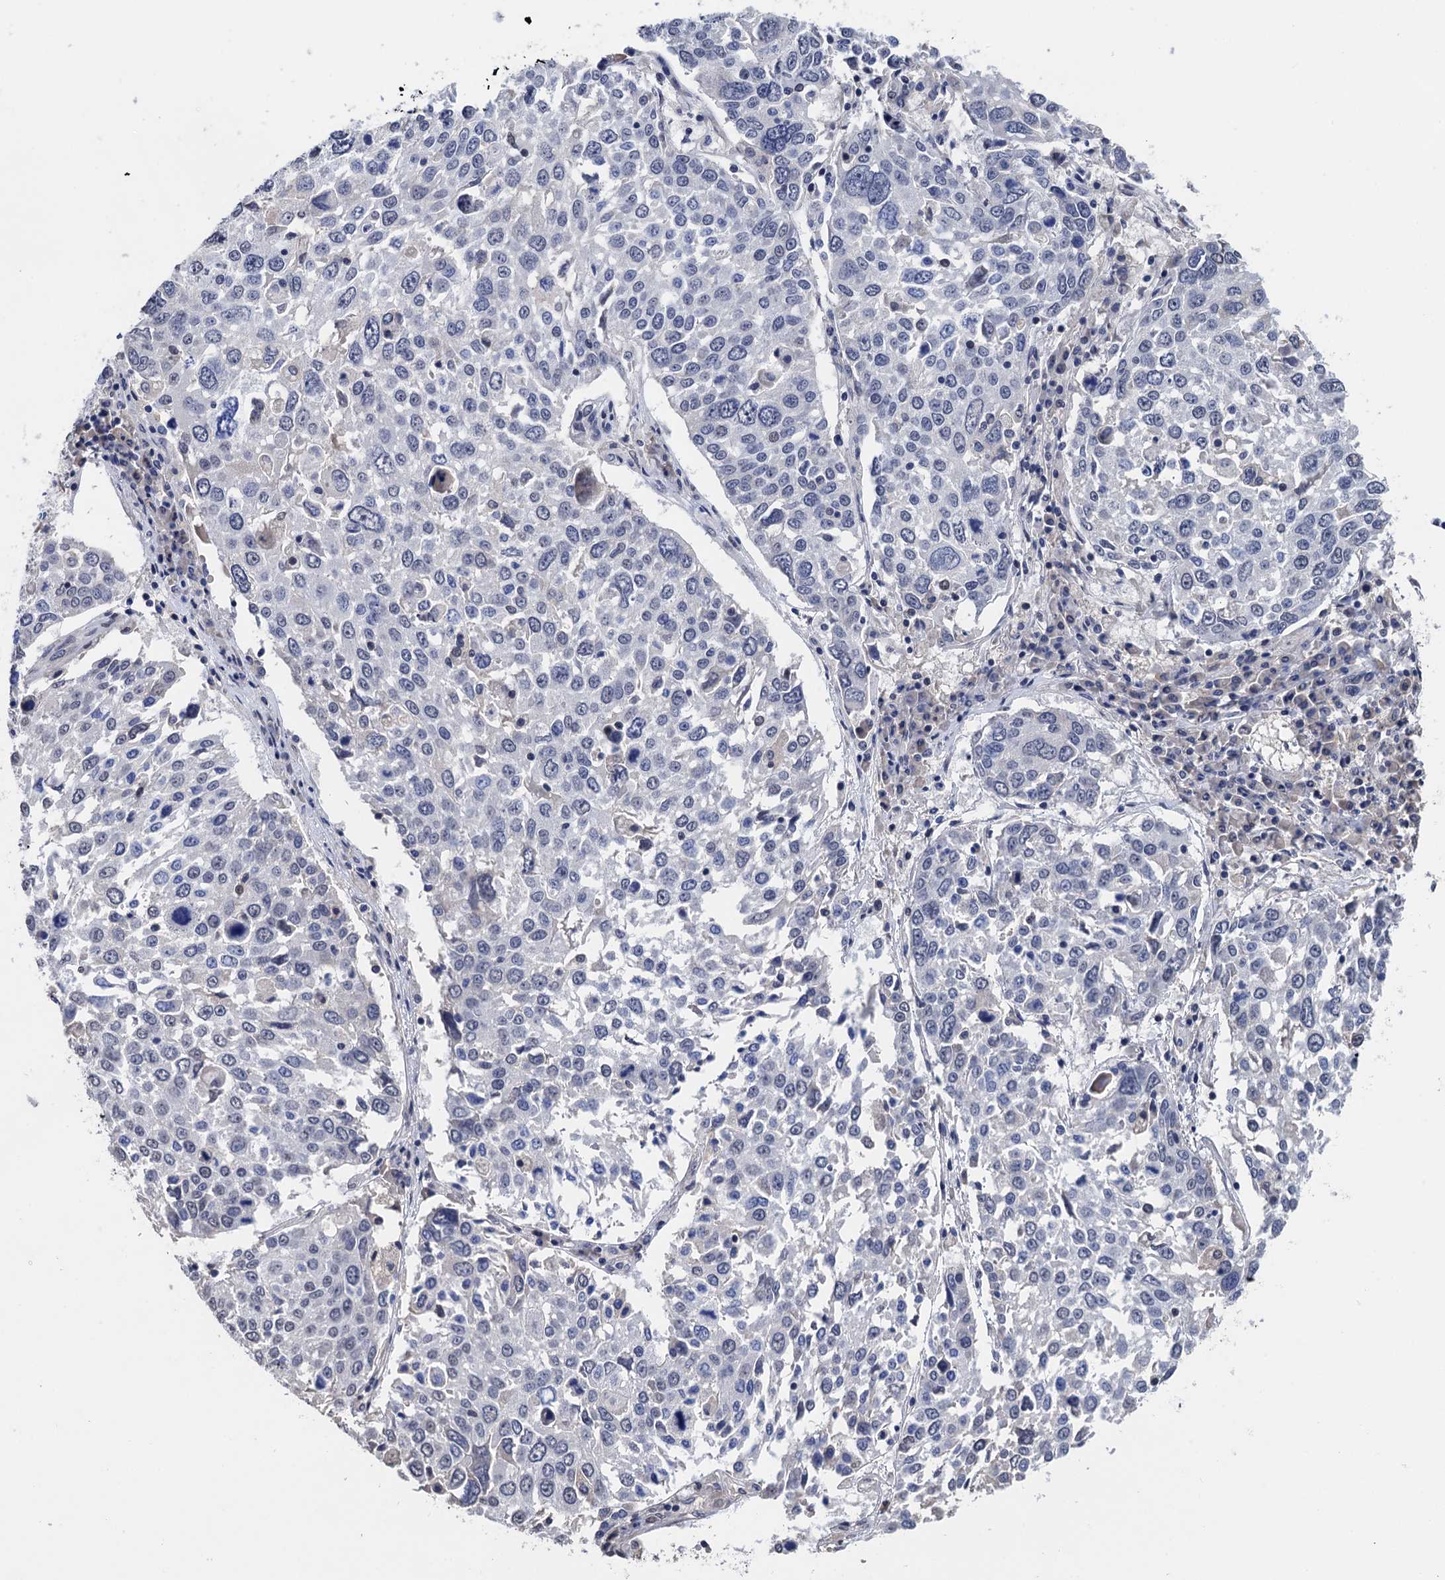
{"staining": {"intensity": "negative", "quantity": "none", "location": "none"}, "tissue": "lung cancer", "cell_type": "Tumor cells", "image_type": "cancer", "snomed": [{"axis": "morphology", "description": "Squamous cell carcinoma, NOS"}, {"axis": "topography", "description": "Lung"}], "caption": "This is a micrograph of immunohistochemistry (IHC) staining of lung cancer, which shows no staining in tumor cells.", "gene": "ART5", "patient": {"sex": "male", "age": 65}}